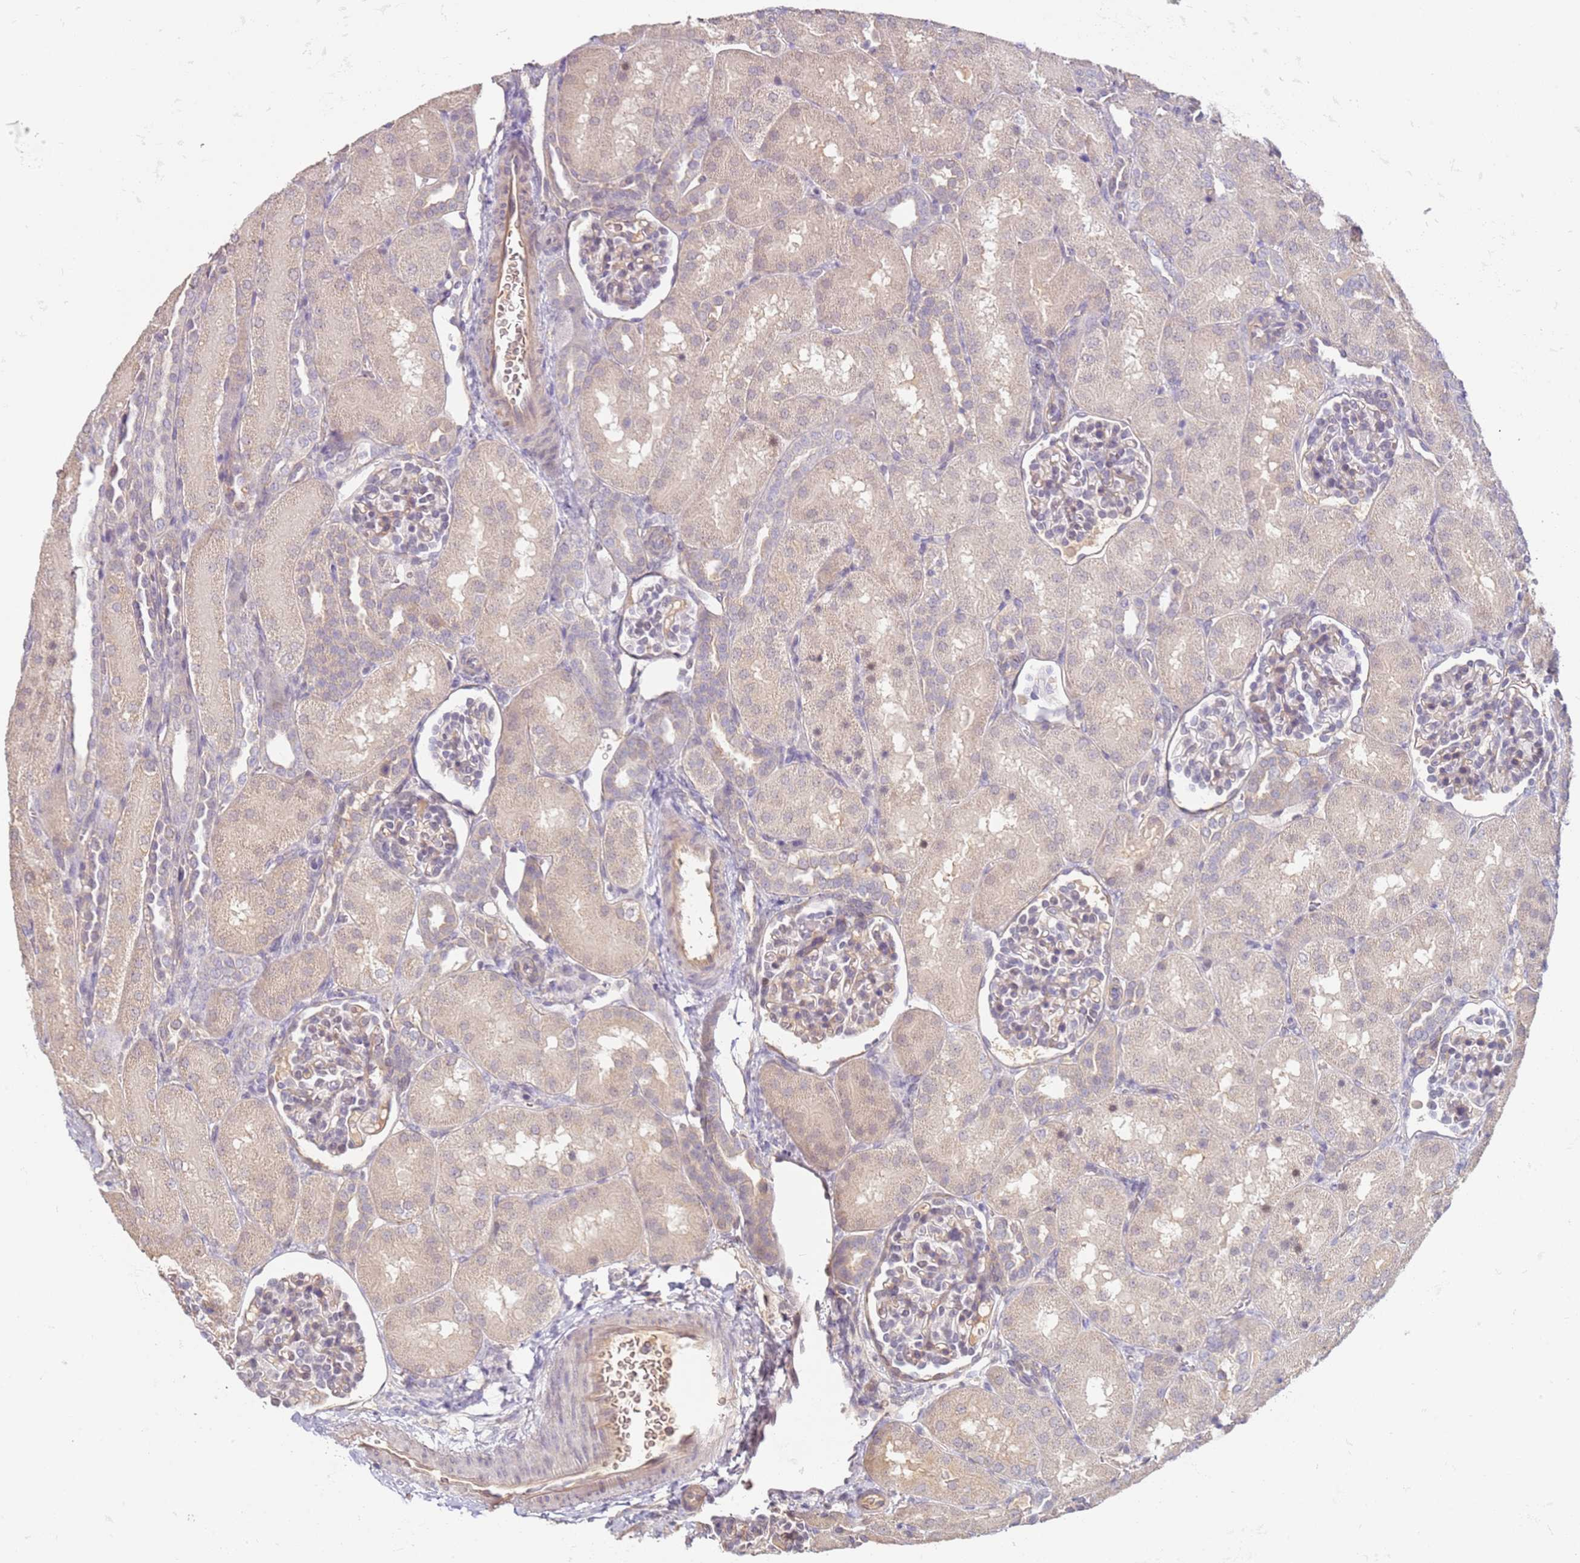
{"staining": {"intensity": "weak", "quantity": "<25%", "location": "cytoplasmic/membranous"}, "tissue": "kidney", "cell_type": "Cells in glomeruli", "image_type": "normal", "snomed": [{"axis": "morphology", "description": "Normal tissue, NOS"}, {"axis": "topography", "description": "Kidney"}], "caption": "A micrograph of kidney stained for a protein shows no brown staining in cells in glomeruli. (Stains: DAB (3,3'-diaminobenzidine) immunohistochemistry (IHC) with hematoxylin counter stain, Microscopy: brightfield microscopy at high magnification).", "gene": "WDR93", "patient": {"sex": "male", "age": 1}}